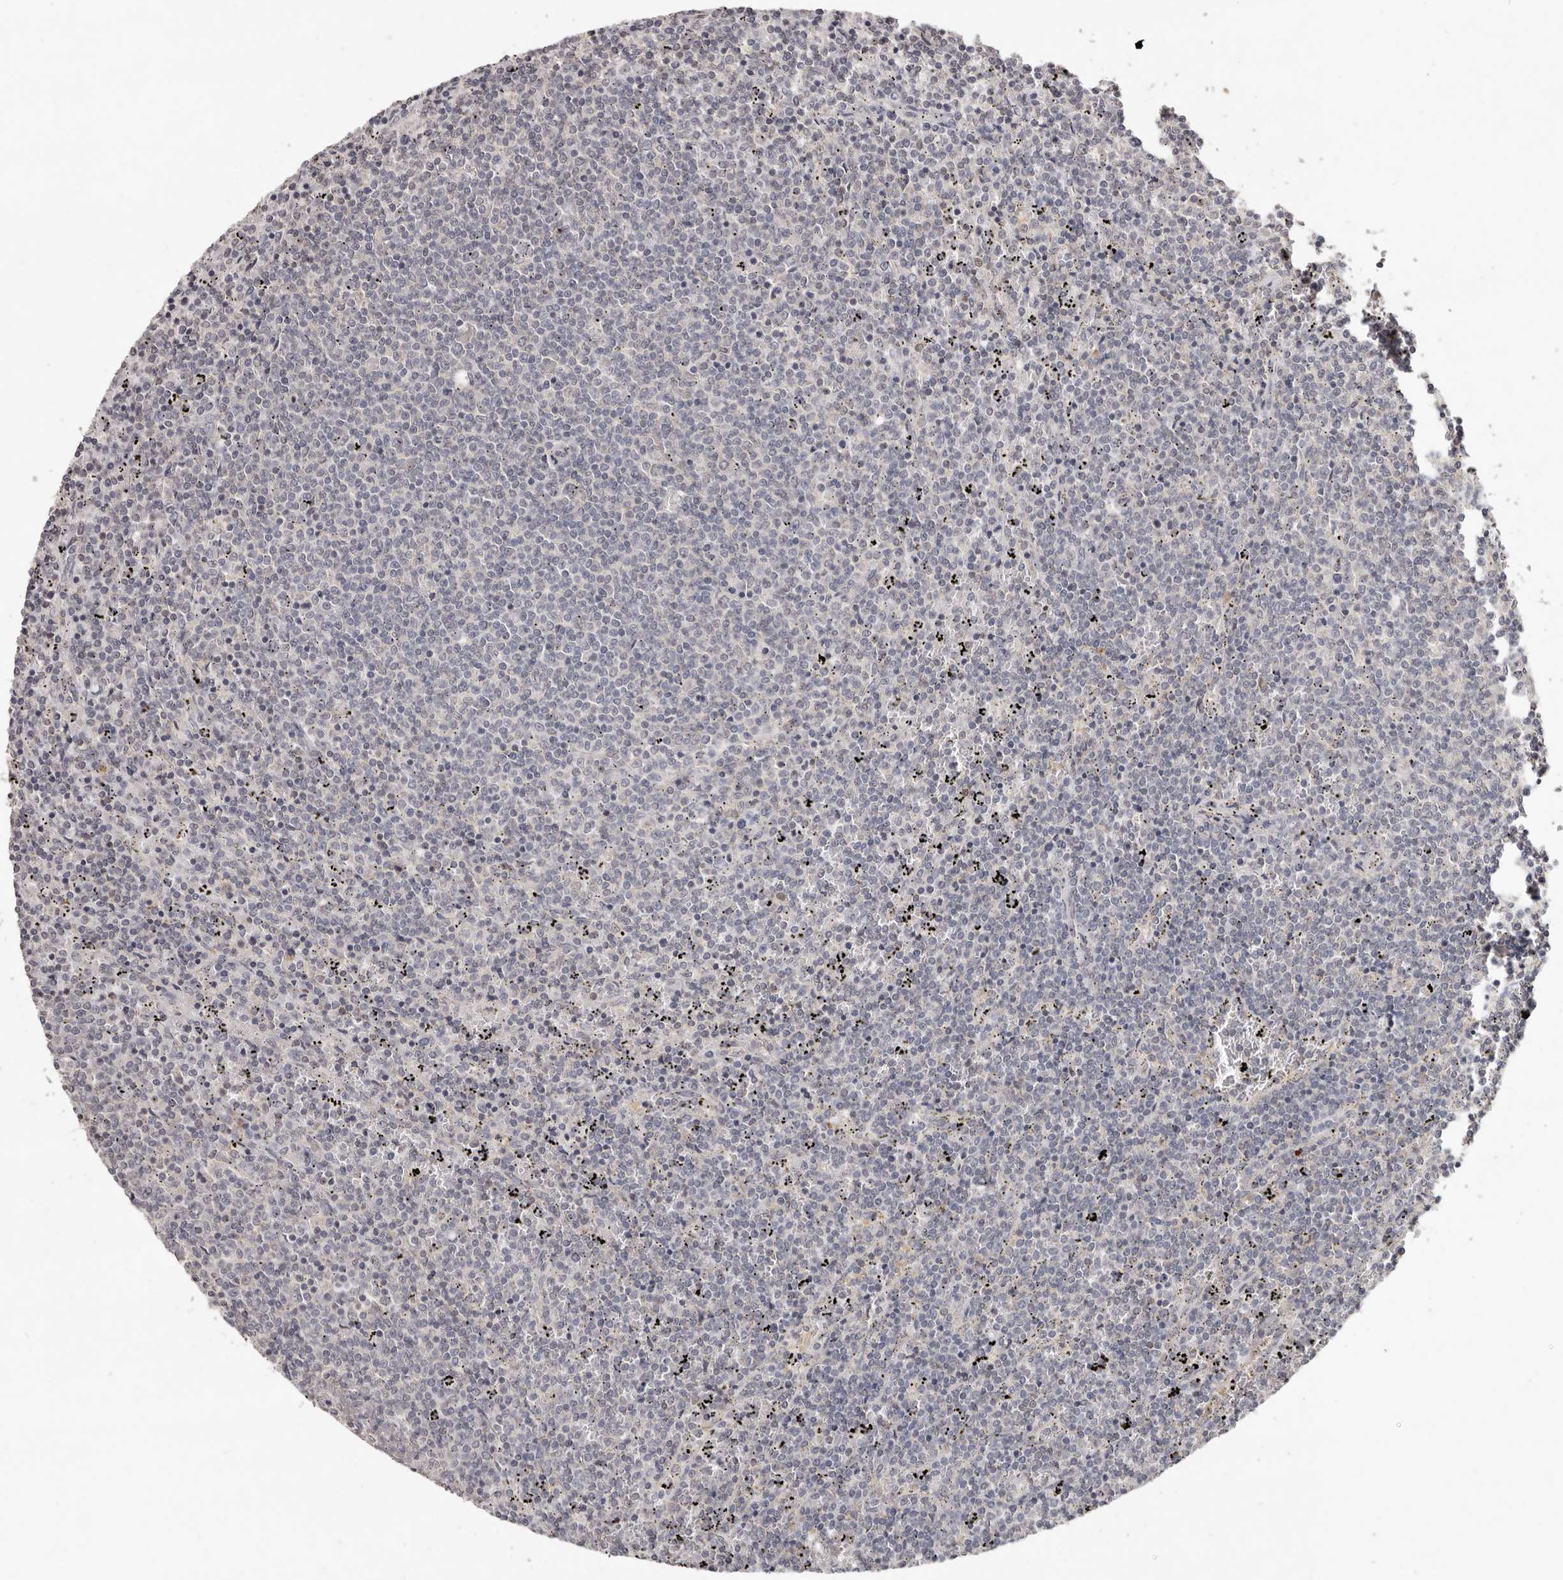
{"staining": {"intensity": "negative", "quantity": "none", "location": "none"}, "tissue": "lymphoma", "cell_type": "Tumor cells", "image_type": "cancer", "snomed": [{"axis": "morphology", "description": "Malignant lymphoma, non-Hodgkin's type, Low grade"}, {"axis": "topography", "description": "Spleen"}], "caption": "This is a histopathology image of immunohistochemistry (IHC) staining of low-grade malignant lymphoma, non-Hodgkin's type, which shows no expression in tumor cells.", "gene": "LINGO2", "patient": {"sex": "female", "age": 50}}